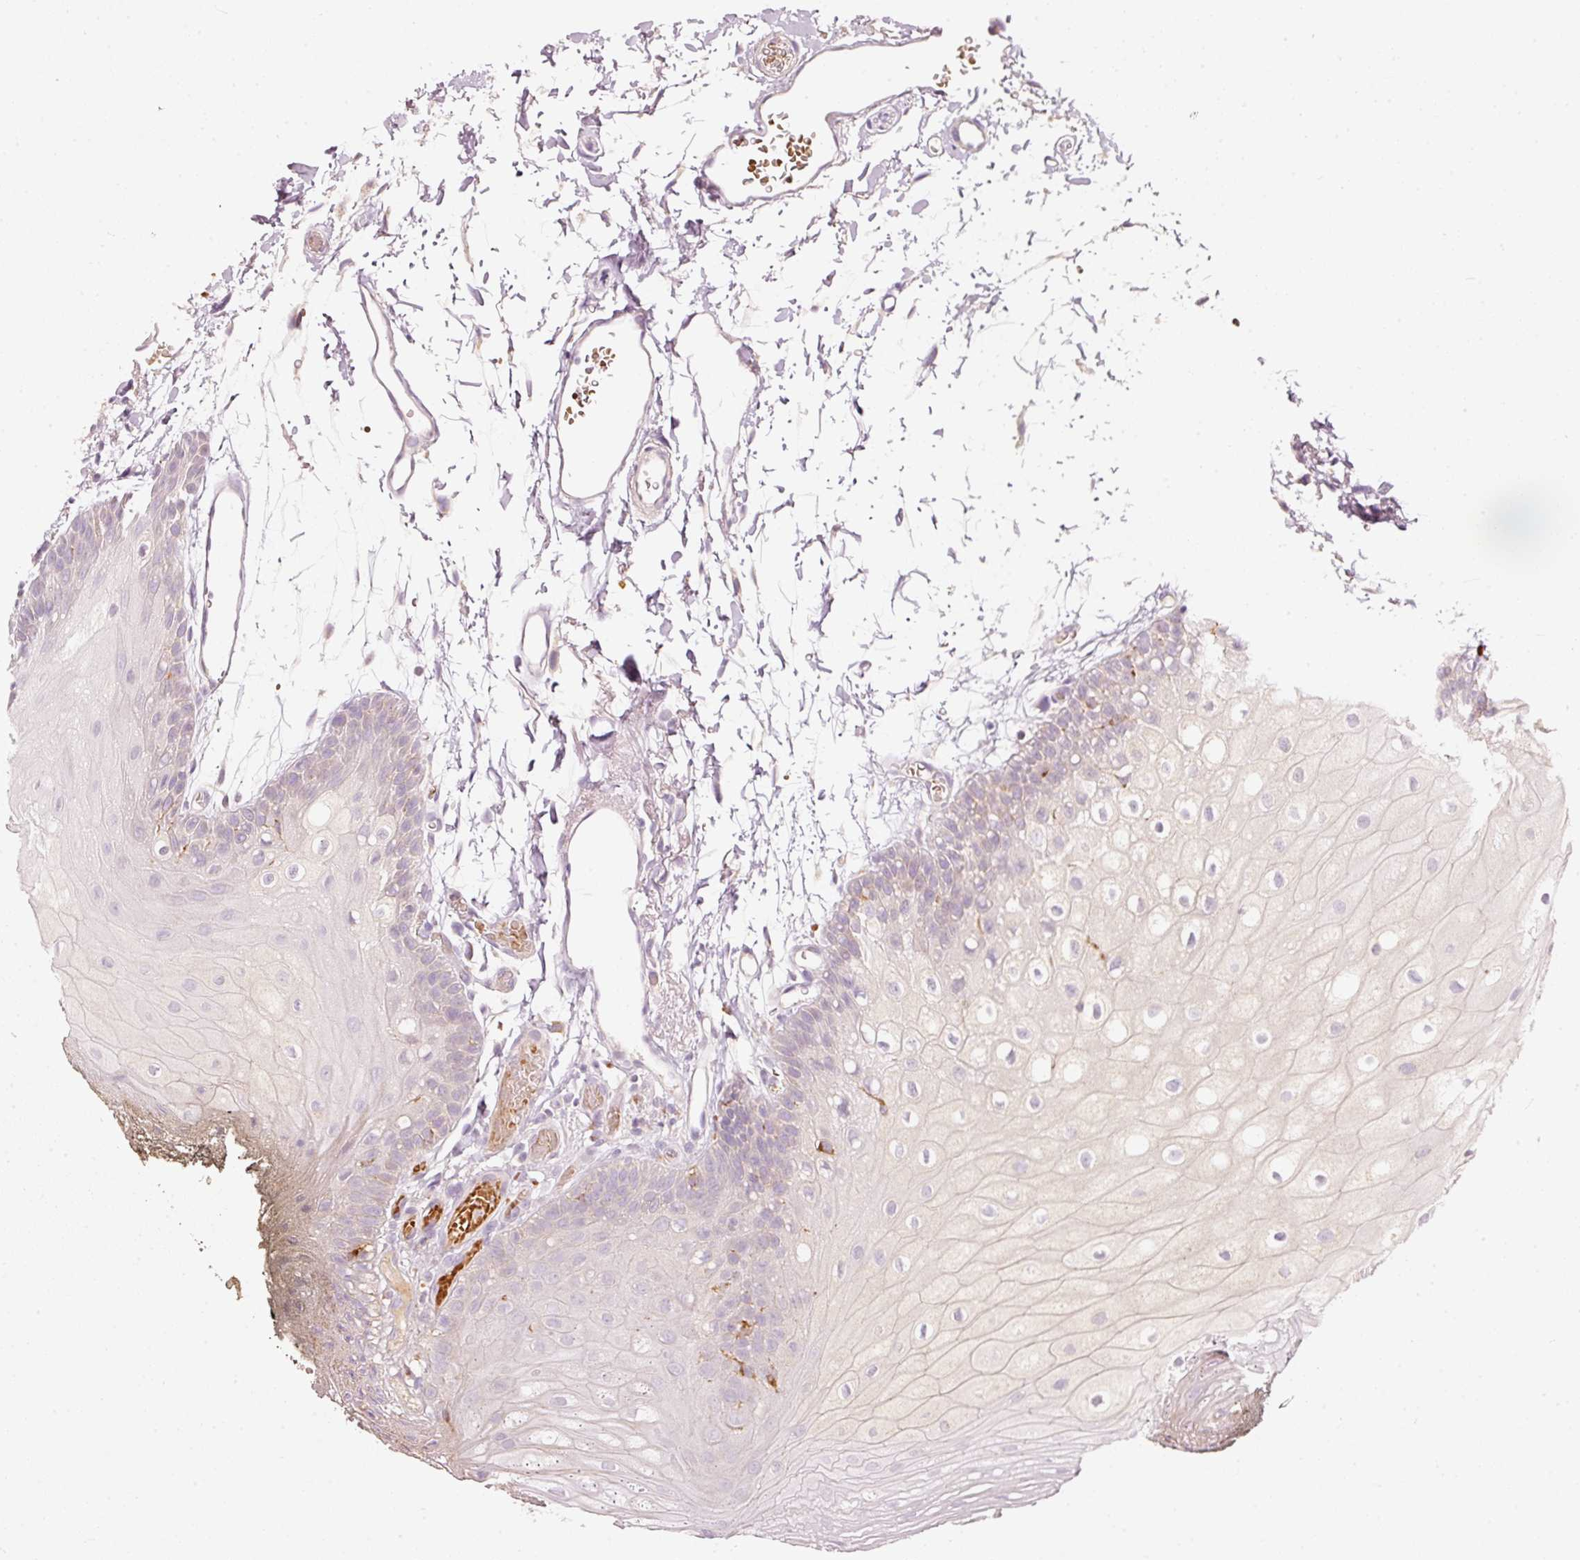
{"staining": {"intensity": "negative", "quantity": "none", "location": "none"}, "tissue": "oral mucosa", "cell_type": "Squamous epithelial cells", "image_type": "normal", "snomed": [{"axis": "morphology", "description": "Normal tissue, NOS"}, {"axis": "morphology", "description": "Squamous cell carcinoma, NOS"}, {"axis": "topography", "description": "Oral tissue"}, {"axis": "topography", "description": "Head-Neck"}], "caption": "High power microscopy histopathology image of an immunohistochemistry (IHC) histopathology image of unremarkable oral mucosa, revealing no significant expression in squamous epithelial cells.", "gene": "KLHL21", "patient": {"sex": "female", "age": 81}}